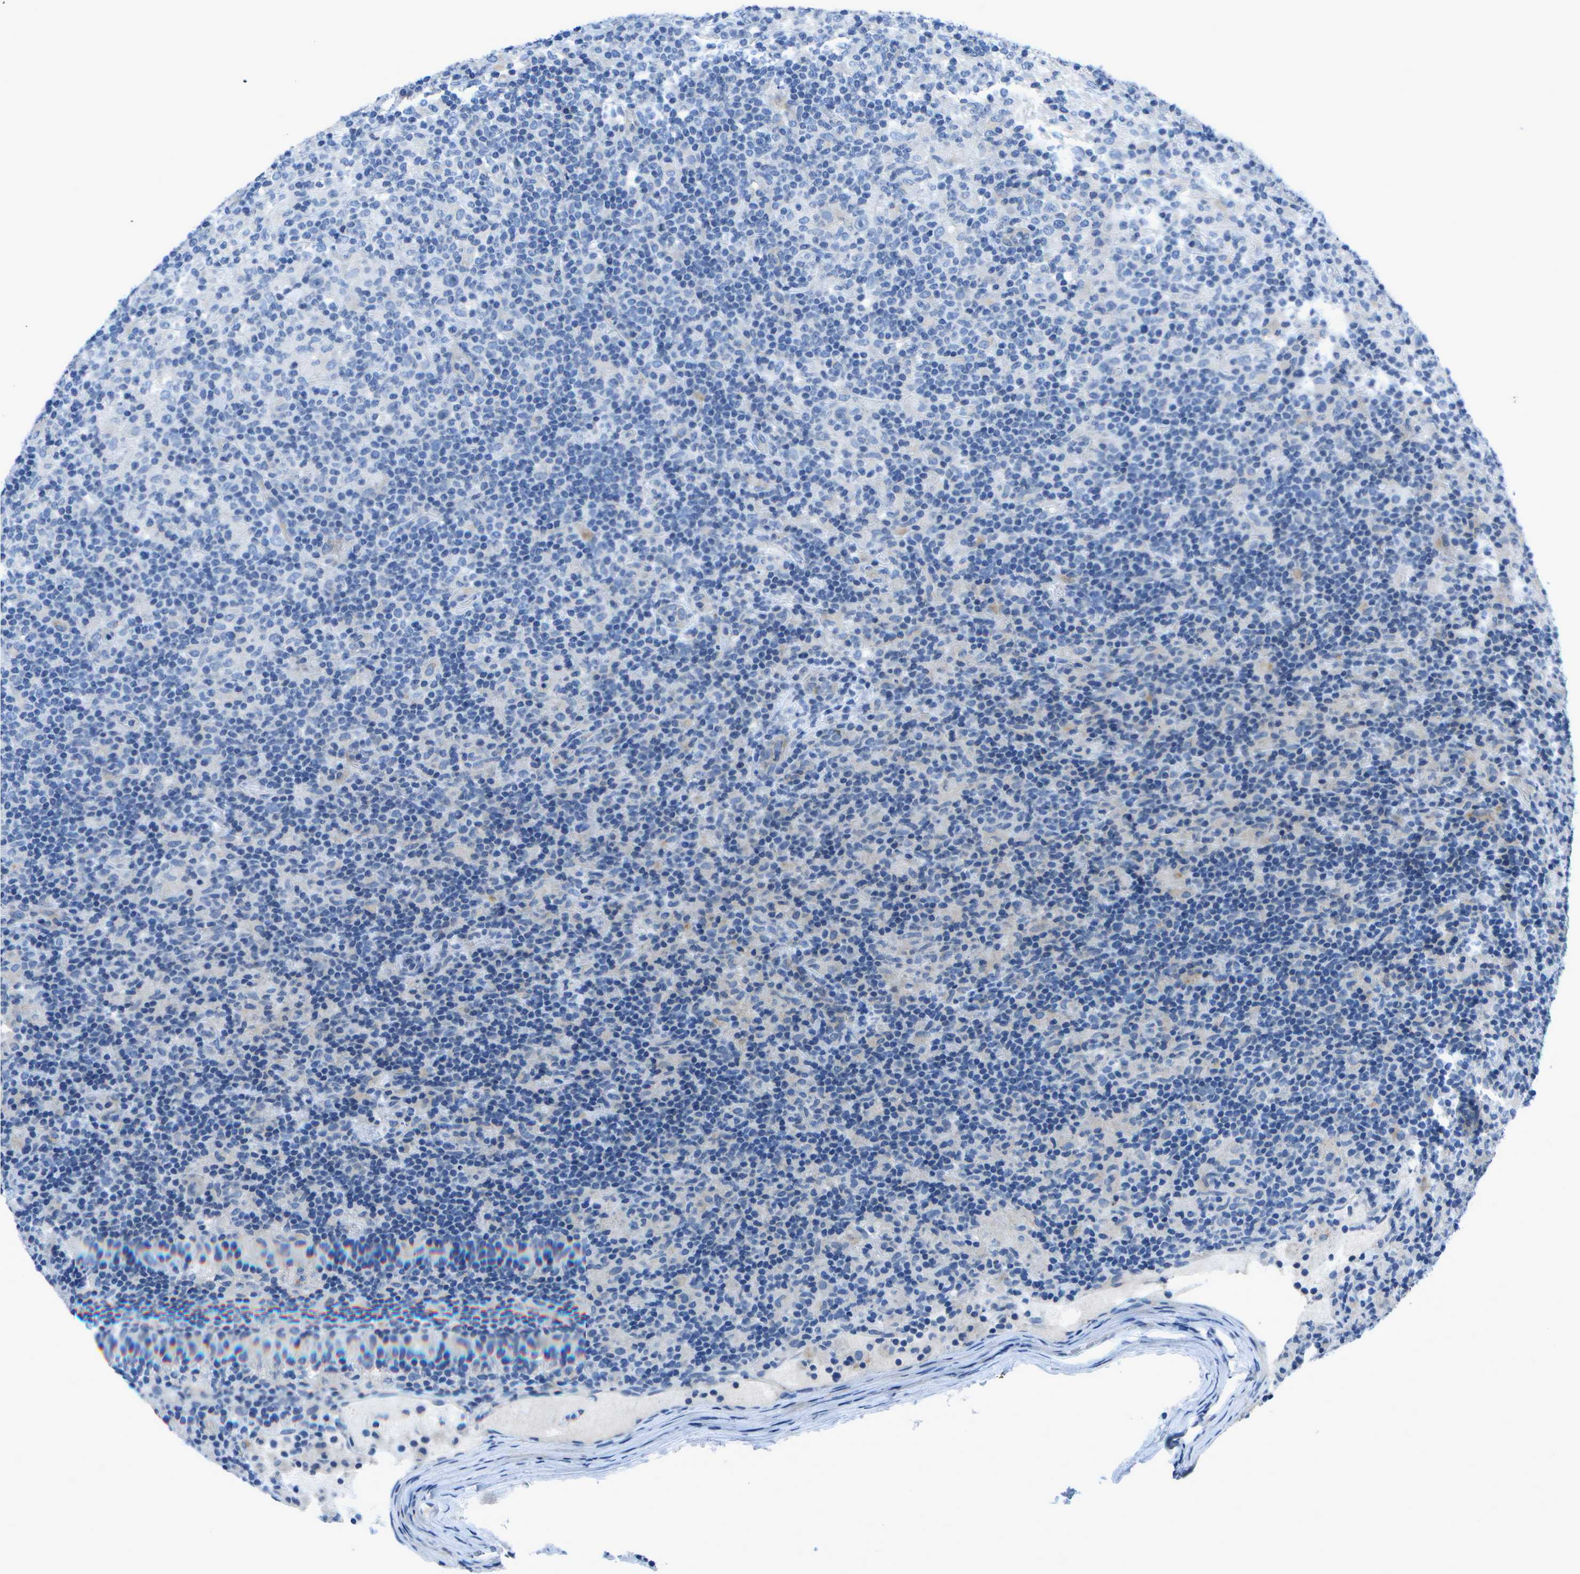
{"staining": {"intensity": "negative", "quantity": "none", "location": "none"}, "tissue": "lymphoma", "cell_type": "Tumor cells", "image_type": "cancer", "snomed": [{"axis": "morphology", "description": "Hodgkin's disease, NOS"}, {"axis": "topography", "description": "Lymph node"}], "caption": "Tumor cells show no significant expression in Hodgkin's disease.", "gene": "DCT", "patient": {"sex": "male", "age": 70}}